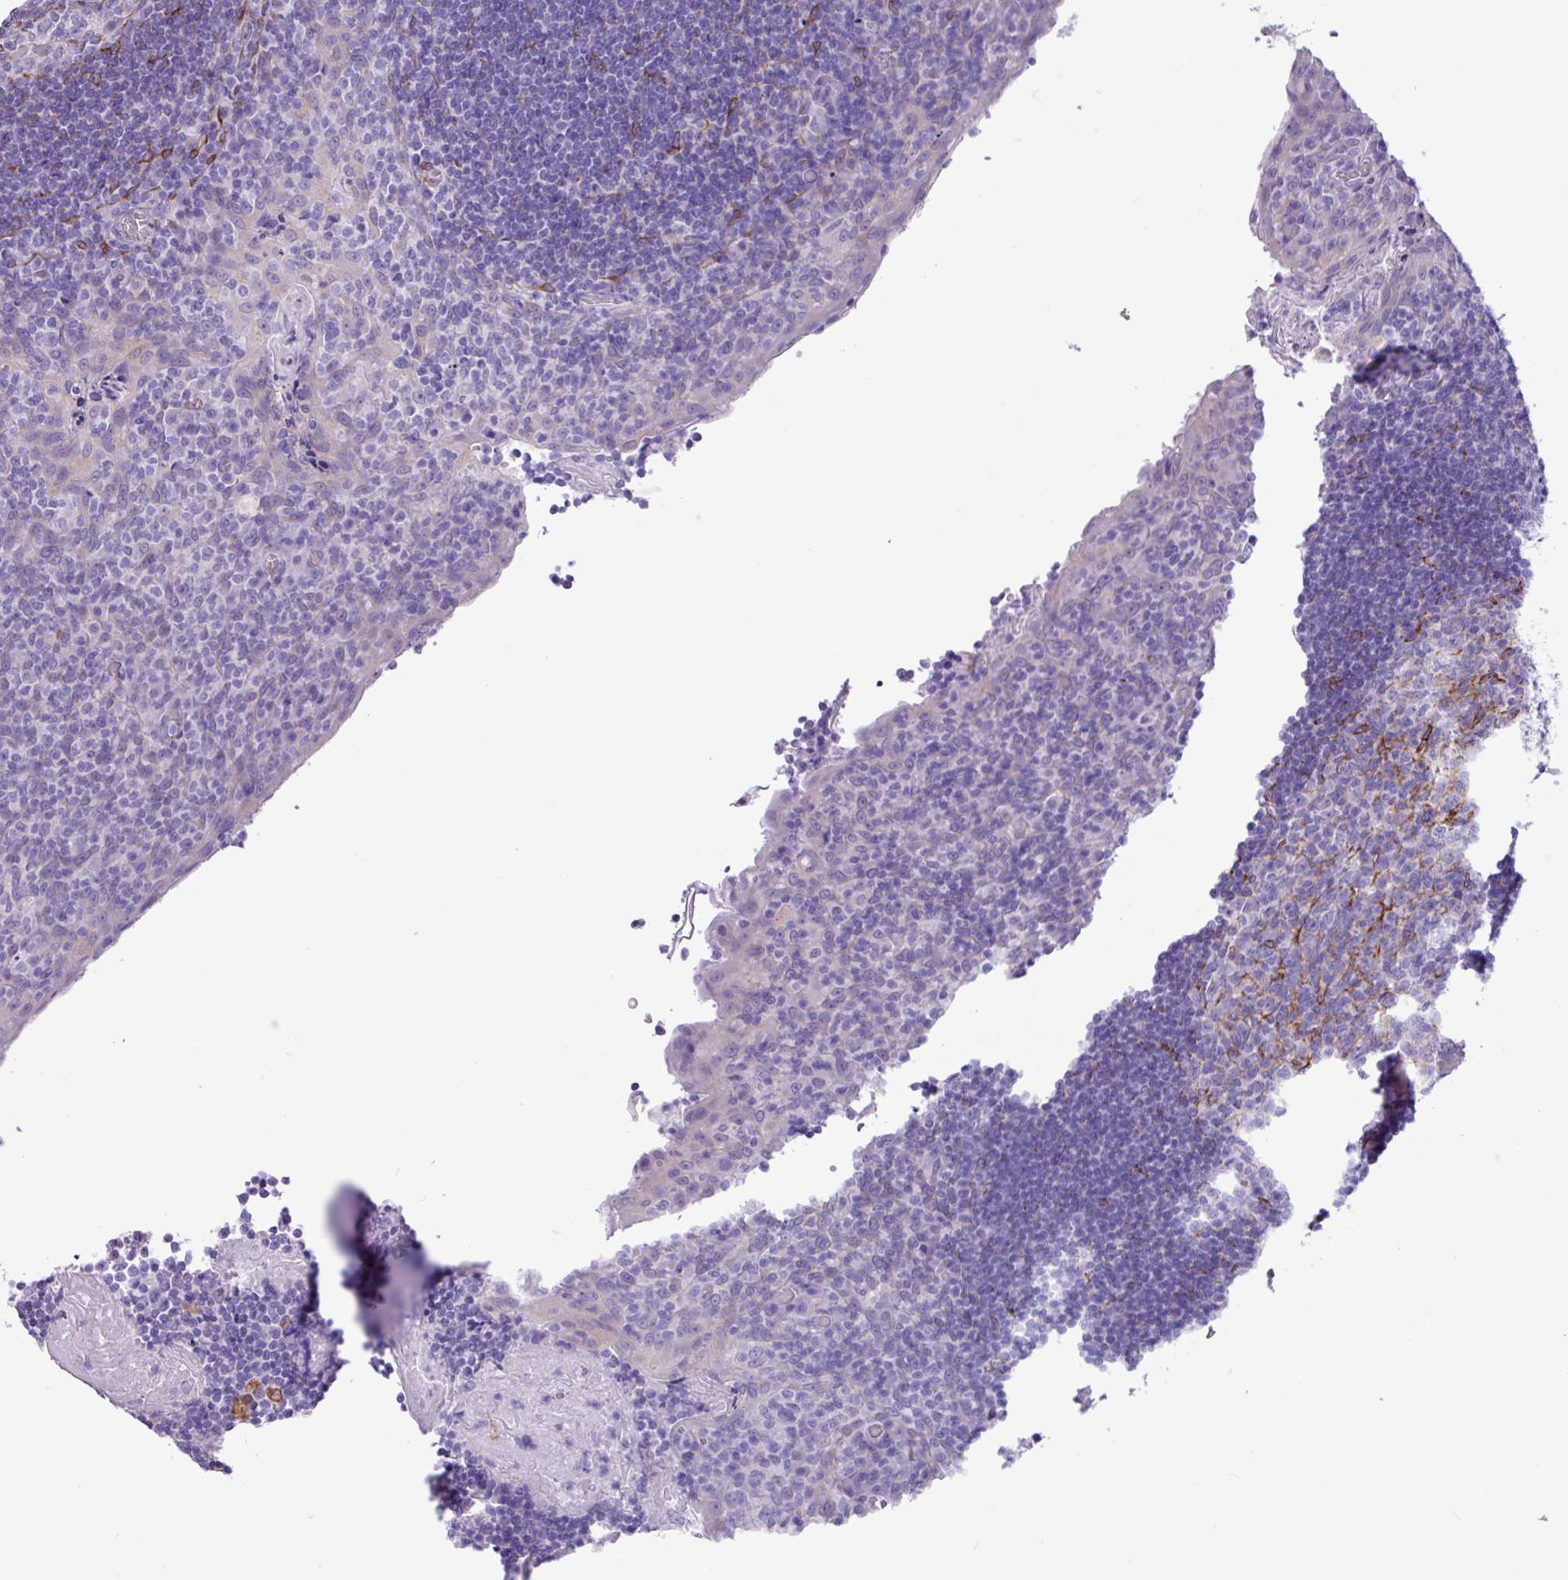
{"staining": {"intensity": "moderate", "quantity": "<25%", "location": "cytoplasmic/membranous"}, "tissue": "tonsil", "cell_type": "Germinal center cells", "image_type": "normal", "snomed": [{"axis": "morphology", "description": "Normal tissue, NOS"}, {"axis": "topography", "description": "Tonsil"}], "caption": "The immunohistochemical stain highlights moderate cytoplasmic/membranous positivity in germinal center cells of normal tonsil. Using DAB (brown) and hematoxylin (blue) stains, captured at high magnification using brightfield microscopy.", "gene": "SLC38A1", "patient": {"sex": "male", "age": 17}}